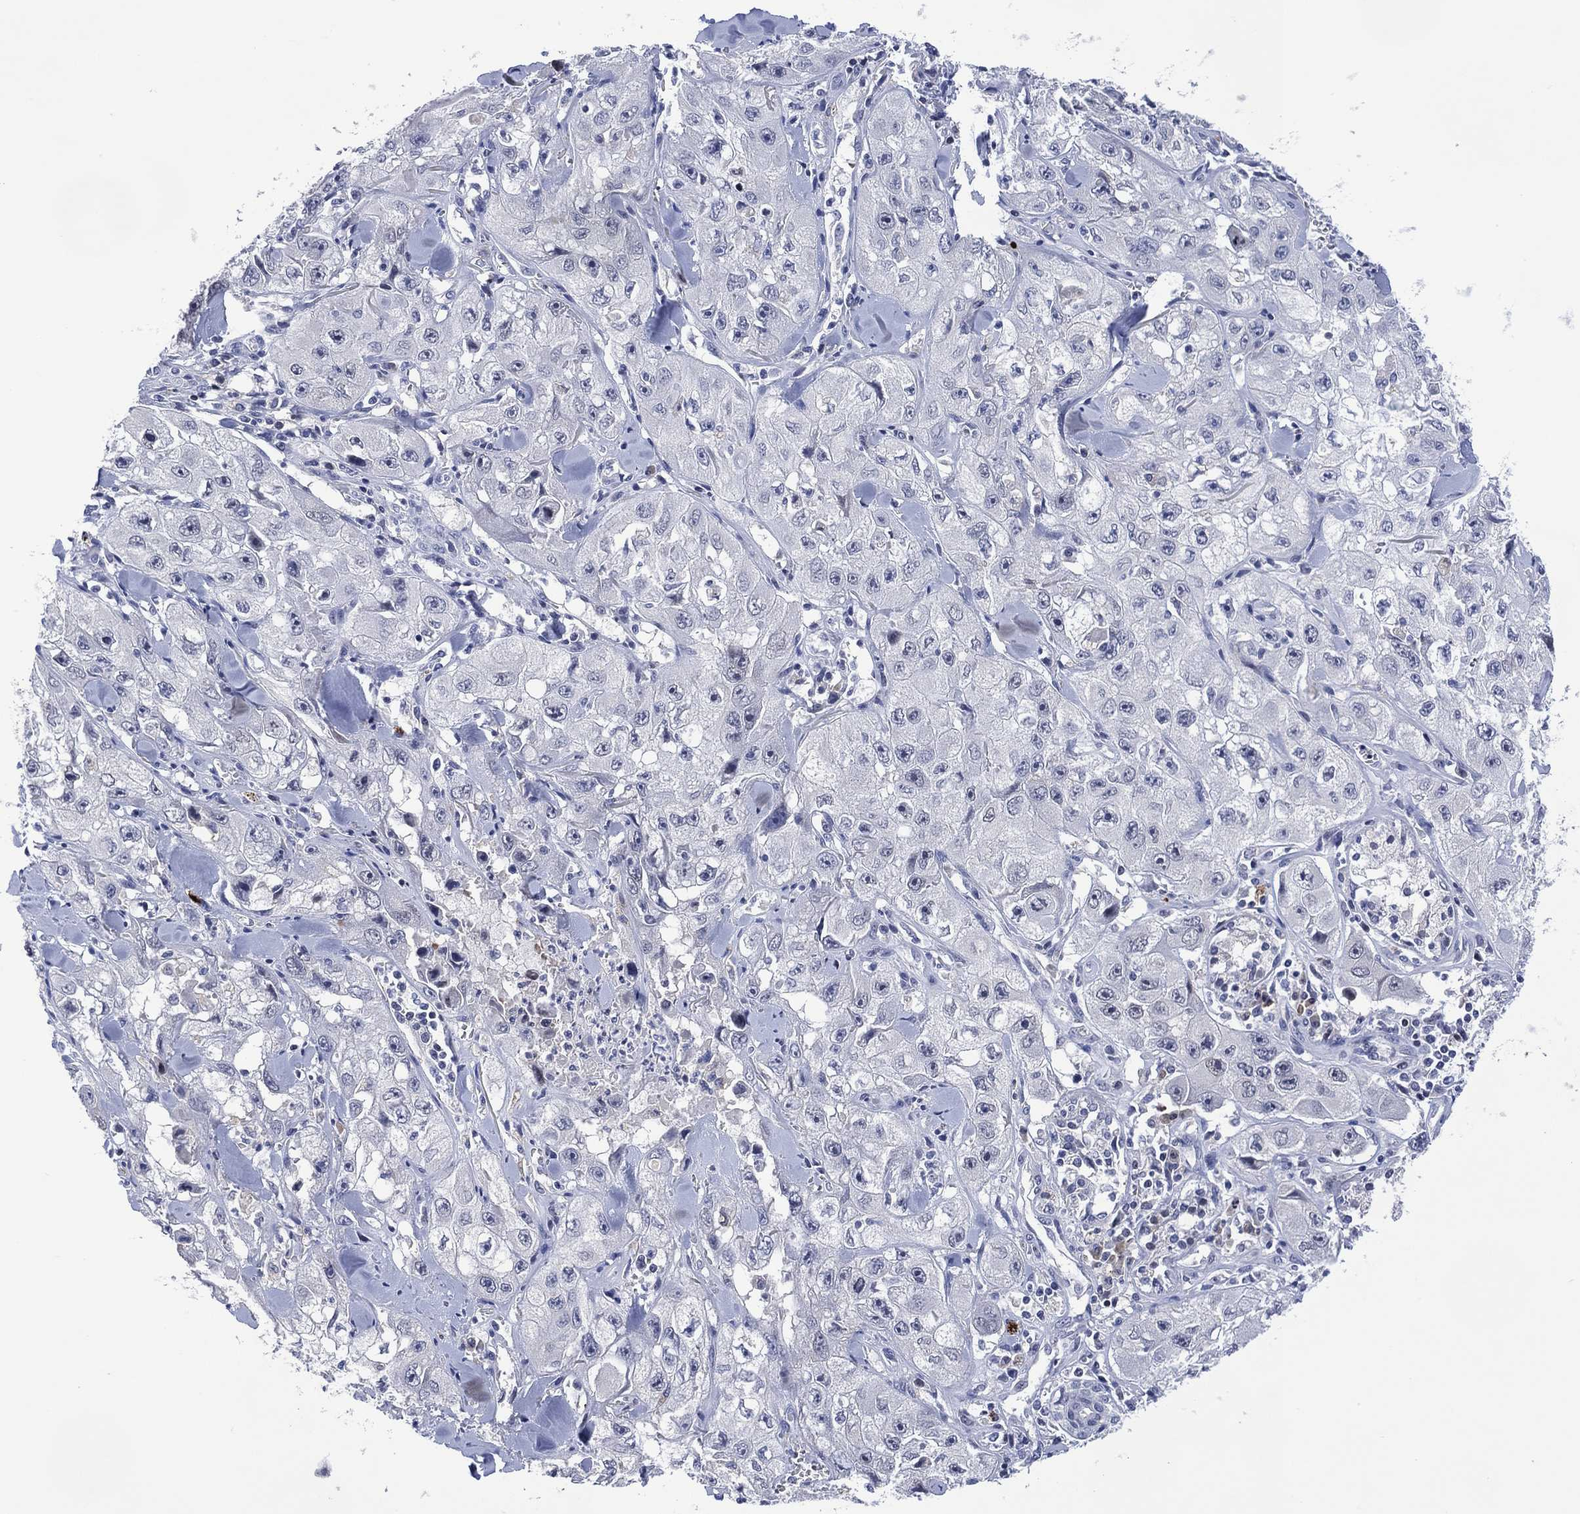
{"staining": {"intensity": "negative", "quantity": "none", "location": "none"}, "tissue": "skin cancer", "cell_type": "Tumor cells", "image_type": "cancer", "snomed": [{"axis": "morphology", "description": "Squamous cell carcinoma, NOS"}, {"axis": "topography", "description": "Skin"}, {"axis": "topography", "description": "Subcutis"}], "caption": "High magnification brightfield microscopy of skin cancer stained with DAB (3,3'-diaminobenzidine) (brown) and counterstained with hematoxylin (blue): tumor cells show no significant staining.", "gene": "USP26", "patient": {"sex": "male", "age": 73}}